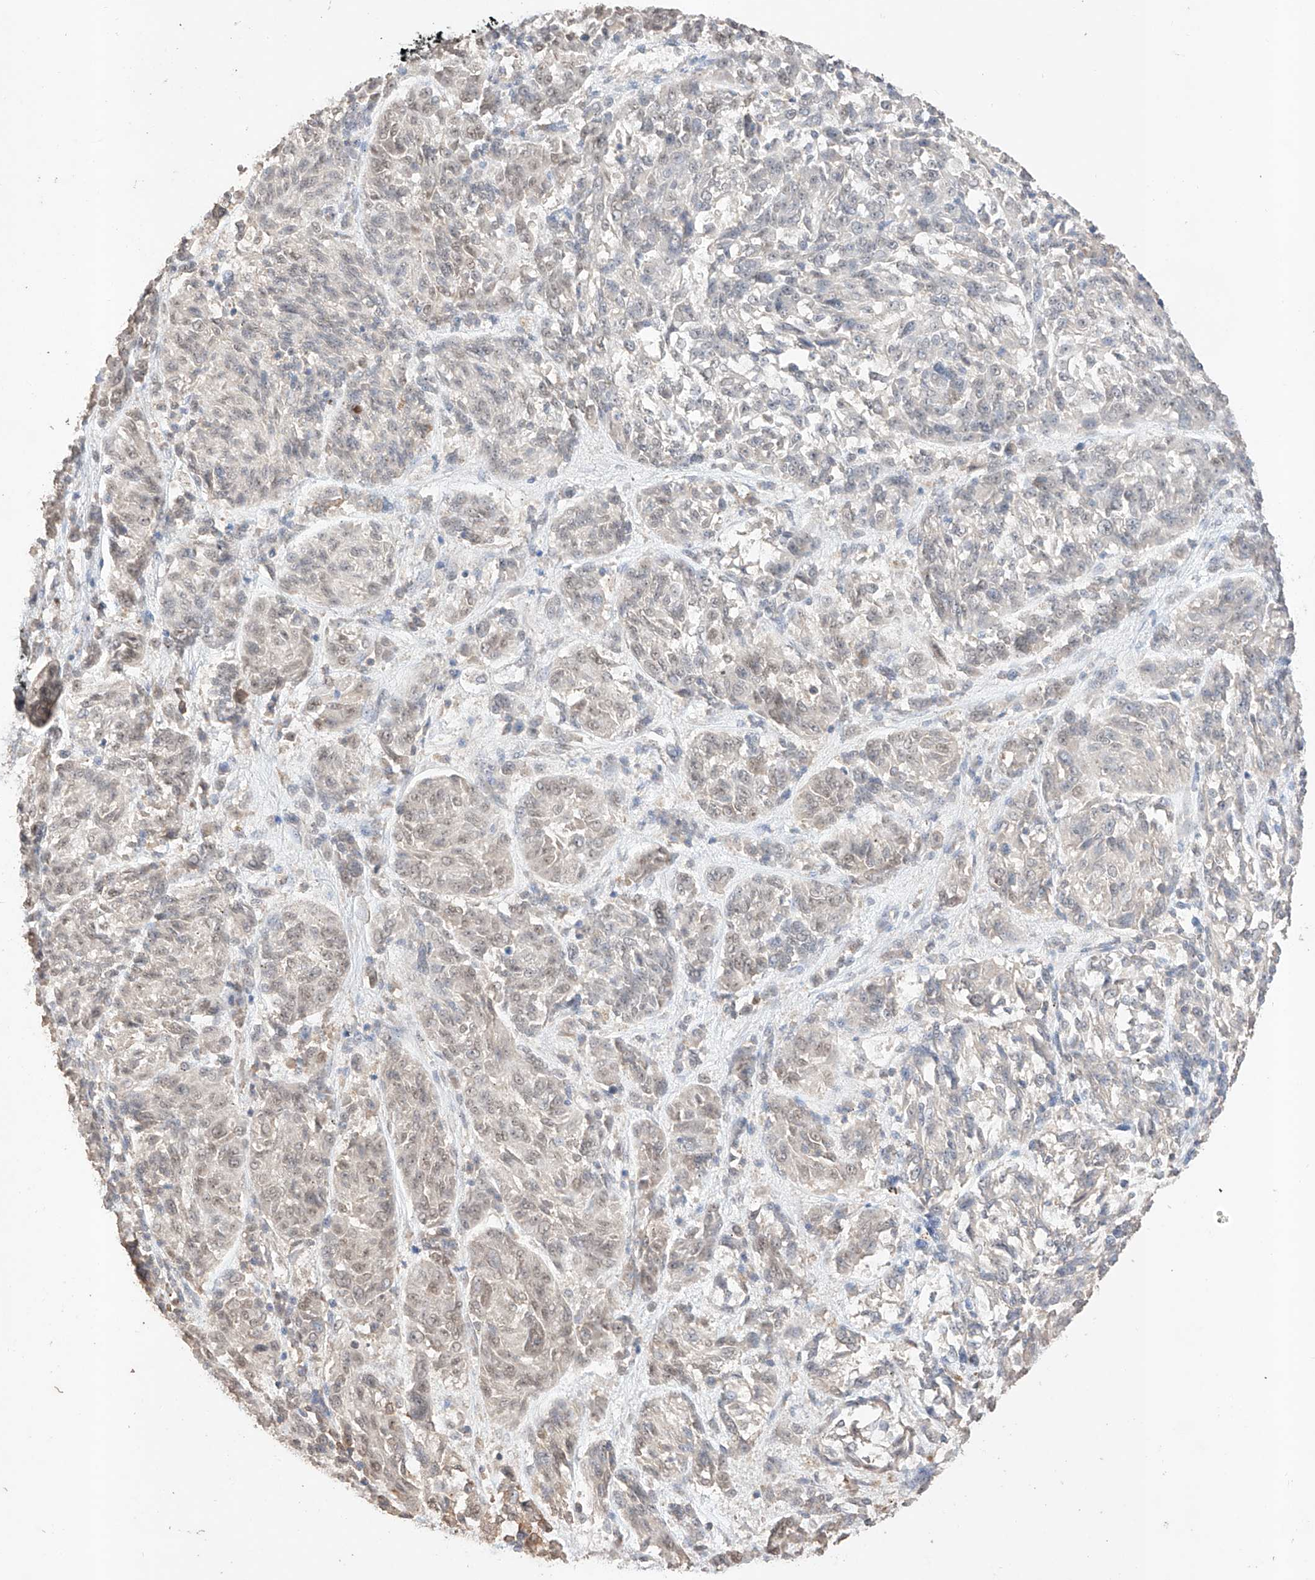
{"staining": {"intensity": "weak", "quantity": "<25%", "location": "nuclear"}, "tissue": "melanoma", "cell_type": "Tumor cells", "image_type": "cancer", "snomed": [{"axis": "morphology", "description": "Malignant melanoma, NOS"}, {"axis": "topography", "description": "Skin"}], "caption": "High power microscopy image of an IHC photomicrograph of malignant melanoma, revealing no significant positivity in tumor cells.", "gene": "APIP", "patient": {"sex": "male", "age": 53}}